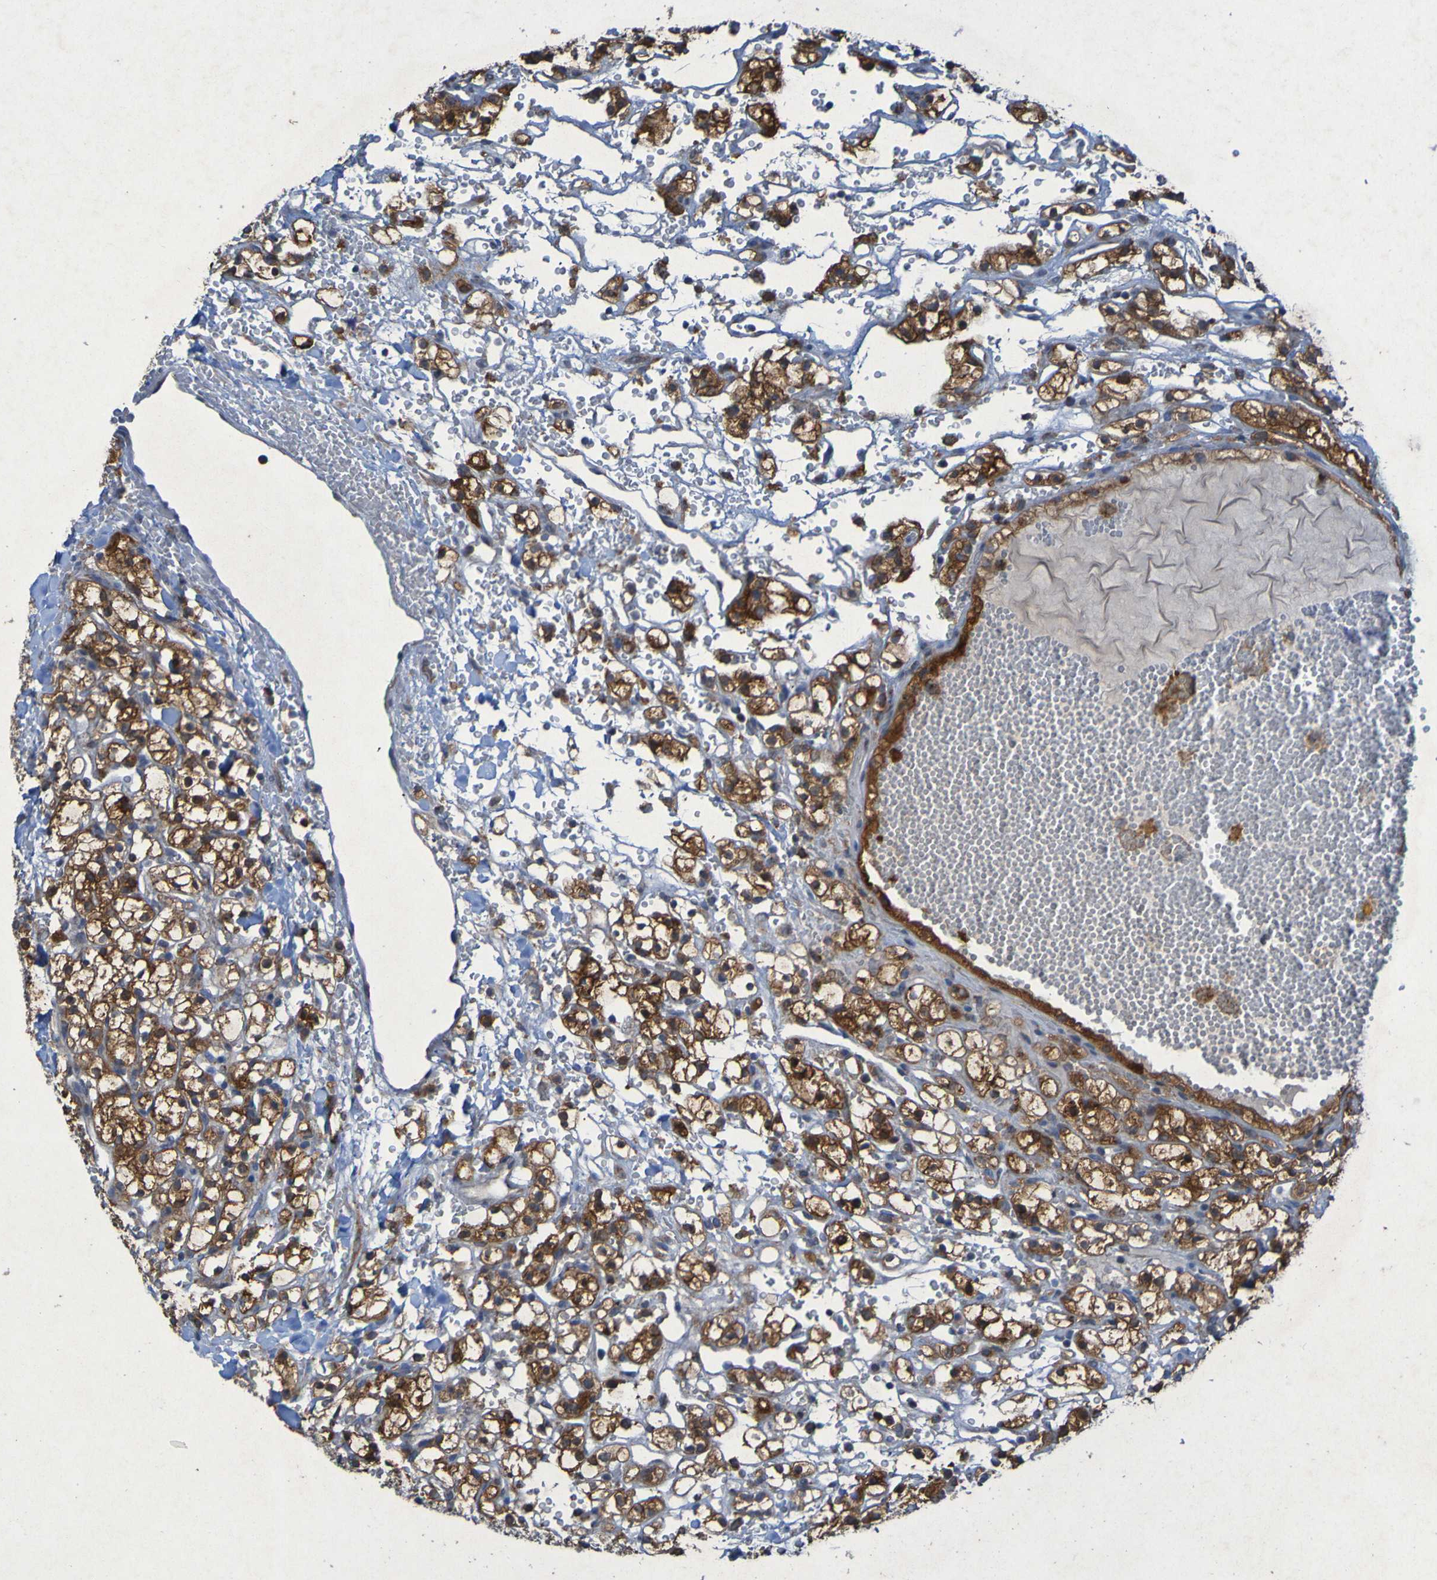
{"staining": {"intensity": "moderate", "quantity": ">75%", "location": "cytoplasmic/membranous"}, "tissue": "renal cancer", "cell_type": "Tumor cells", "image_type": "cancer", "snomed": [{"axis": "morphology", "description": "Adenocarcinoma, NOS"}, {"axis": "topography", "description": "Kidney"}], "caption": "Immunohistochemical staining of renal cancer (adenocarcinoma) reveals medium levels of moderate cytoplasmic/membranous expression in about >75% of tumor cells. The staining is performed using DAB brown chromogen to label protein expression. The nuclei are counter-stained blue using hematoxylin.", "gene": "CCDC51", "patient": {"sex": "male", "age": 61}}